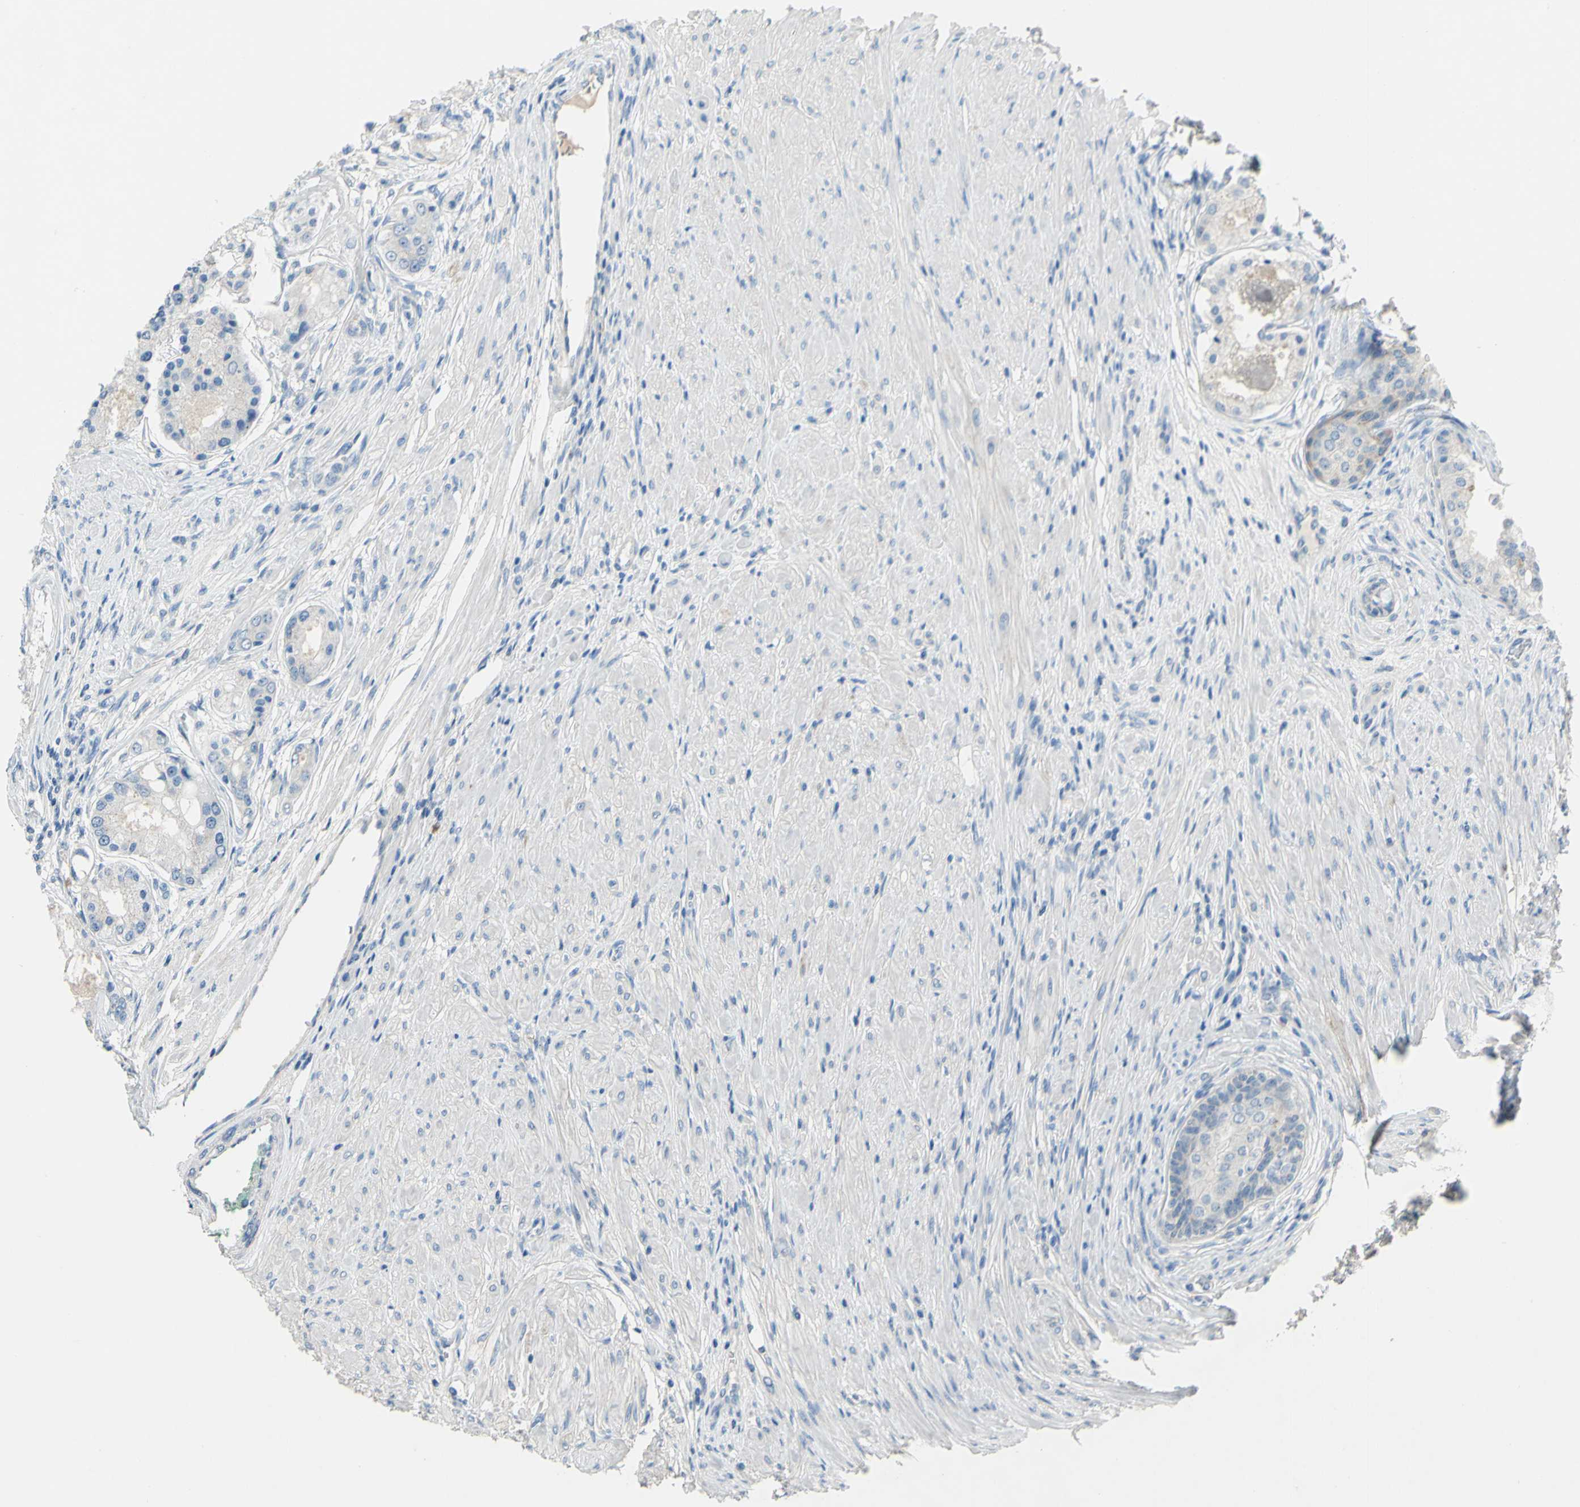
{"staining": {"intensity": "negative", "quantity": "none", "location": "none"}, "tissue": "prostate cancer", "cell_type": "Tumor cells", "image_type": "cancer", "snomed": [{"axis": "morphology", "description": "Adenocarcinoma, High grade"}, {"axis": "topography", "description": "Prostate"}], "caption": "A micrograph of prostate adenocarcinoma (high-grade) stained for a protein reveals no brown staining in tumor cells. (Brightfield microscopy of DAB IHC at high magnification).", "gene": "CDH10", "patient": {"sex": "male", "age": 59}}